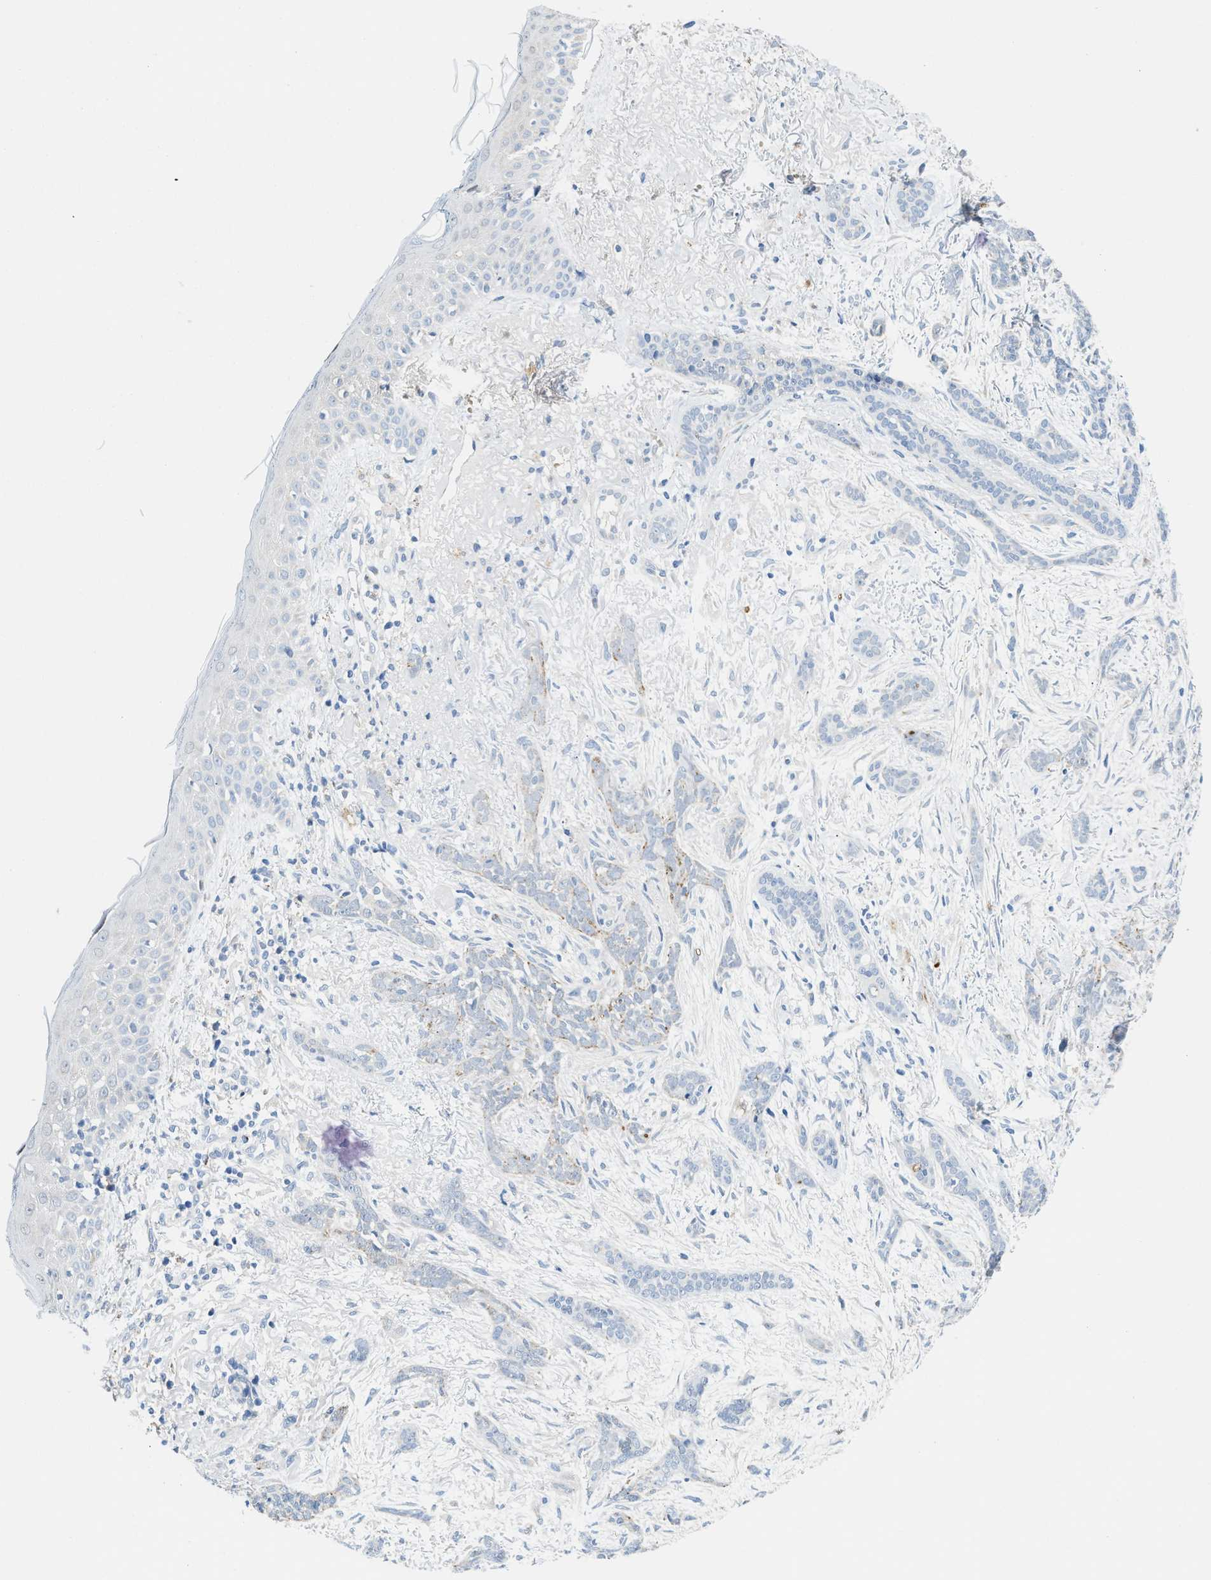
{"staining": {"intensity": "negative", "quantity": "none", "location": "none"}, "tissue": "skin cancer", "cell_type": "Tumor cells", "image_type": "cancer", "snomed": [{"axis": "morphology", "description": "Basal cell carcinoma"}, {"axis": "morphology", "description": "Adnexal tumor, benign"}, {"axis": "topography", "description": "Skin"}], "caption": "Immunohistochemistry of skin cancer (basal cell carcinoma) displays no positivity in tumor cells.", "gene": "TSPAN3", "patient": {"sex": "female", "age": 42}}